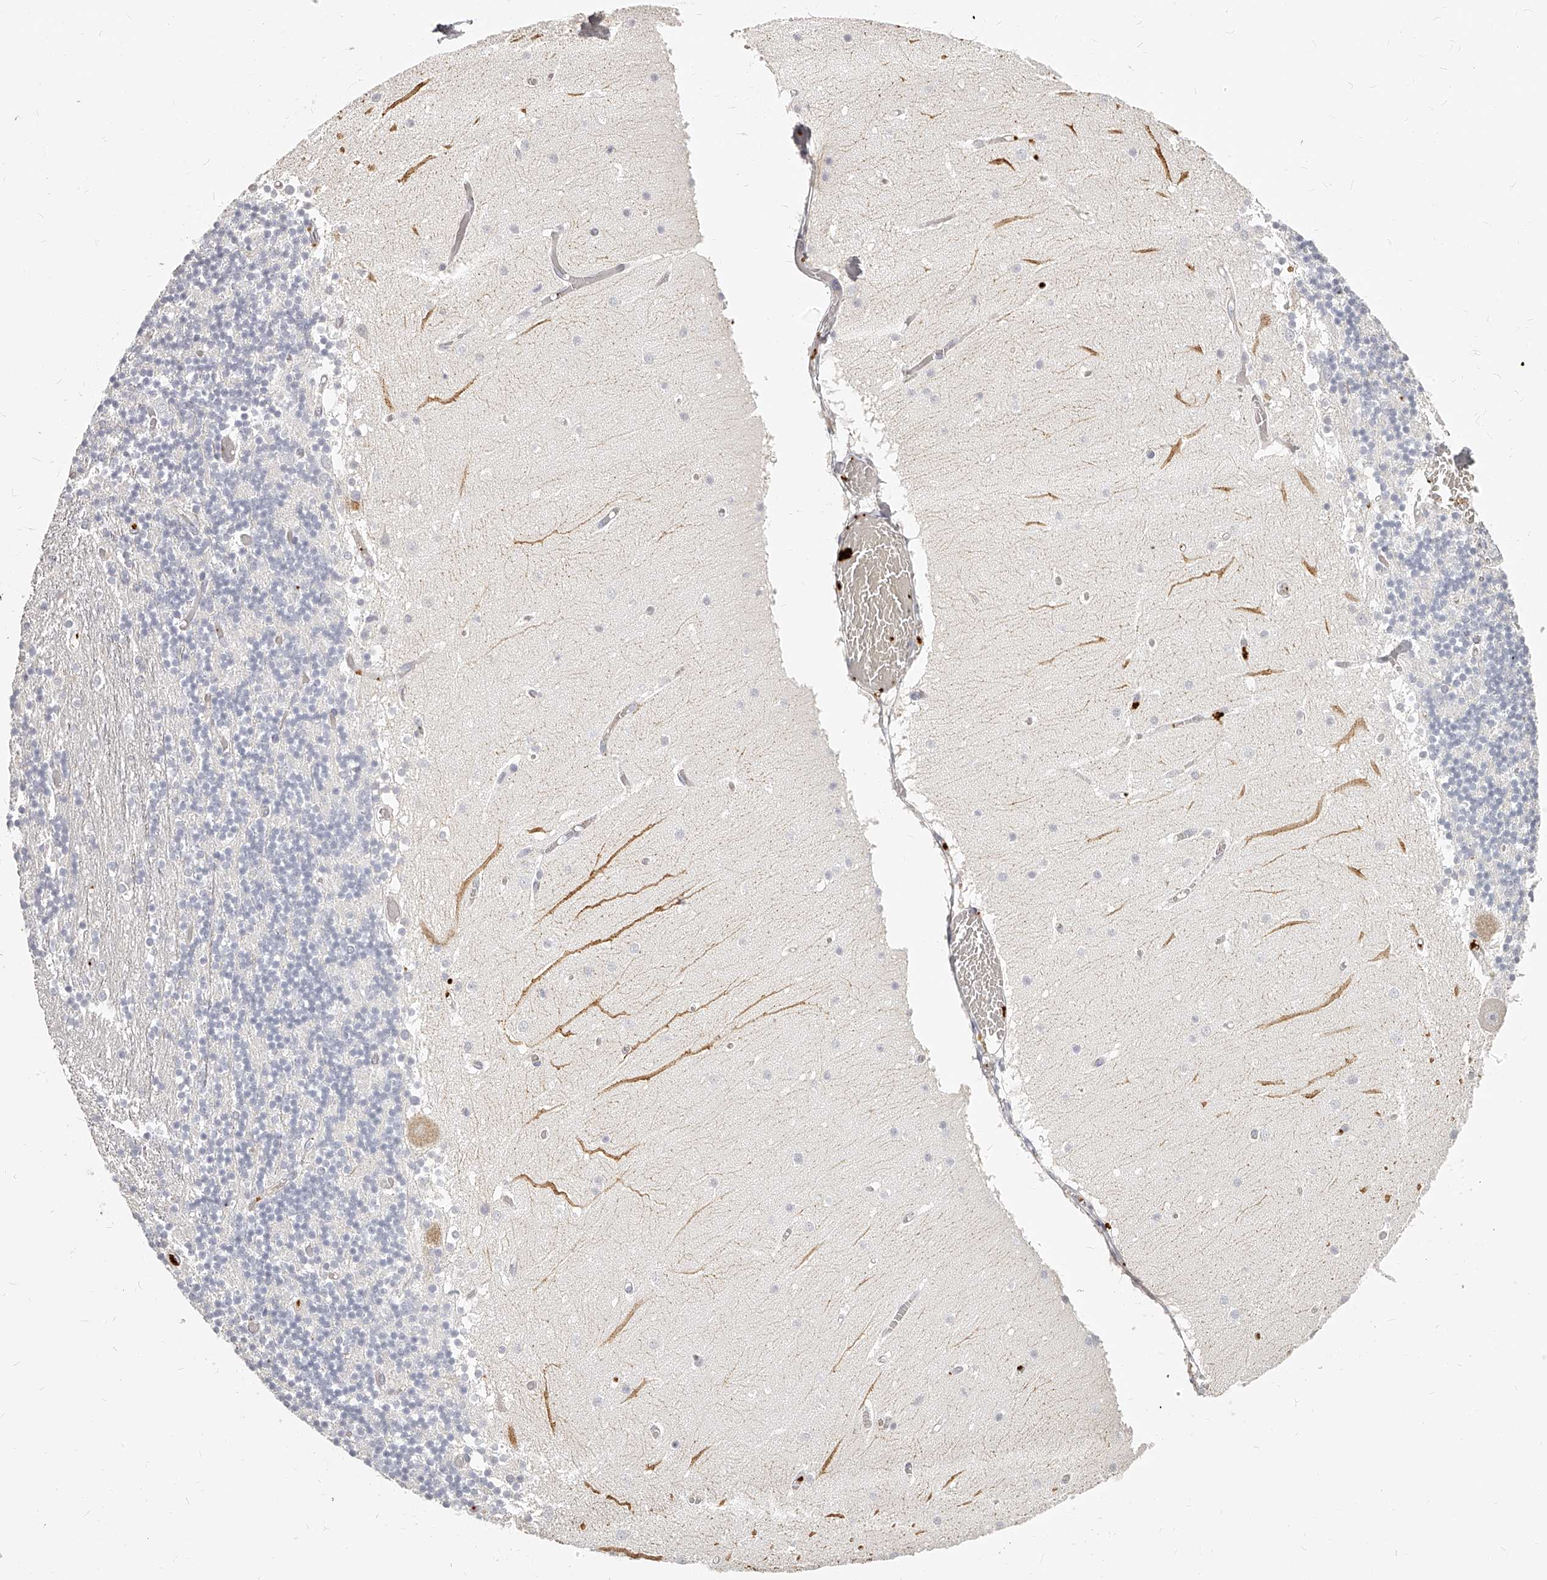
{"staining": {"intensity": "negative", "quantity": "none", "location": "none"}, "tissue": "cerebellum", "cell_type": "Cells in granular layer", "image_type": "normal", "snomed": [{"axis": "morphology", "description": "Normal tissue, NOS"}, {"axis": "topography", "description": "Cerebellum"}], "caption": "High magnification brightfield microscopy of unremarkable cerebellum stained with DAB (3,3'-diaminobenzidine) (brown) and counterstained with hematoxylin (blue): cells in granular layer show no significant positivity.", "gene": "ITGB3", "patient": {"sex": "female", "age": 28}}